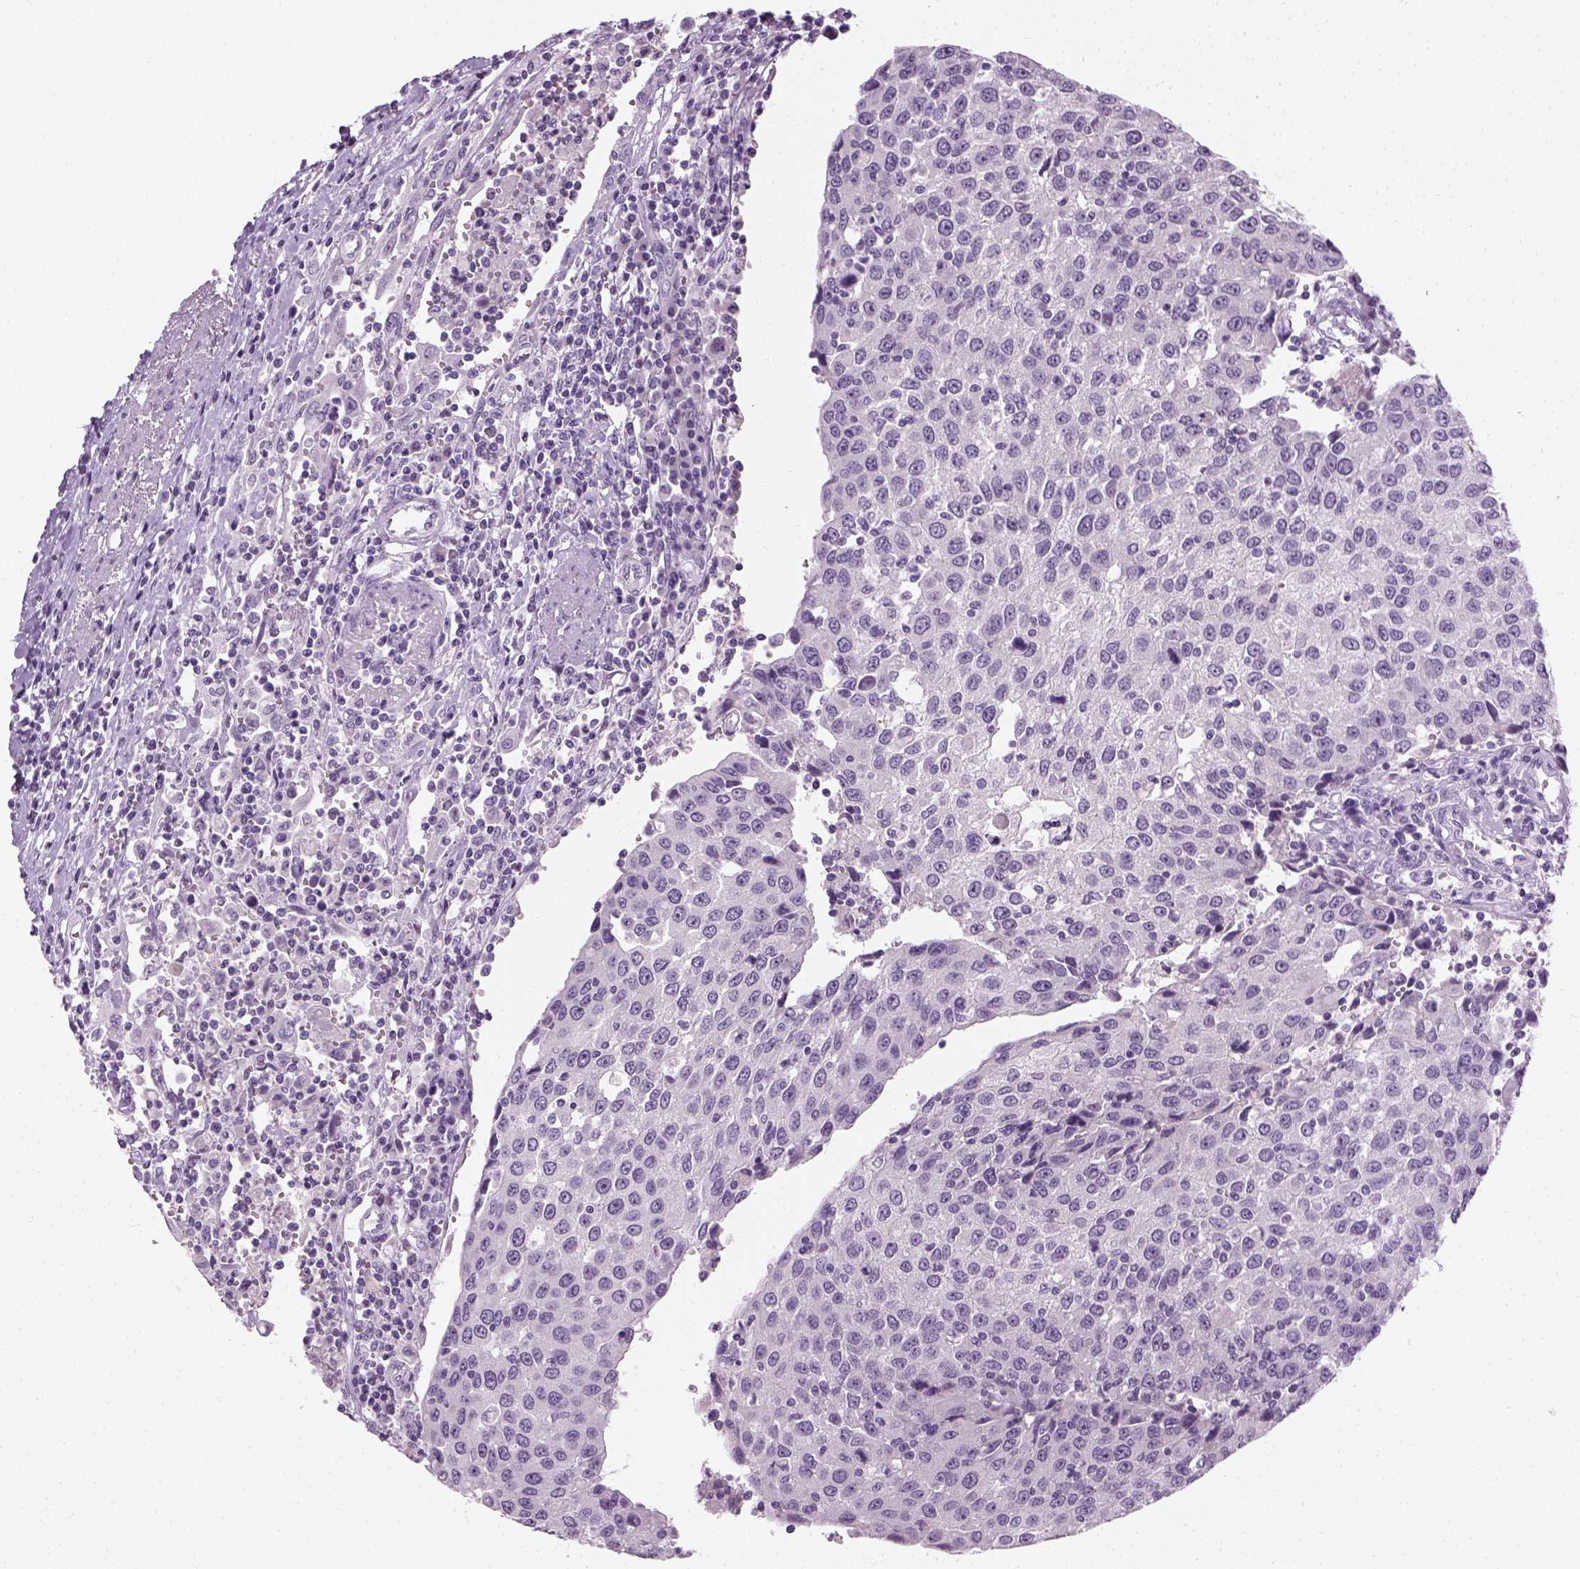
{"staining": {"intensity": "negative", "quantity": "none", "location": "none"}, "tissue": "urothelial cancer", "cell_type": "Tumor cells", "image_type": "cancer", "snomed": [{"axis": "morphology", "description": "Urothelial carcinoma, High grade"}, {"axis": "topography", "description": "Urinary bladder"}], "caption": "The immunohistochemistry photomicrograph has no significant staining in tumor cells of urothelial cancer tissue. (Immunohistochemistry (ihc), brightfield microscopy, high magnification).", "gene": "TH", "patient": {"sex": "female", "age": 85}}